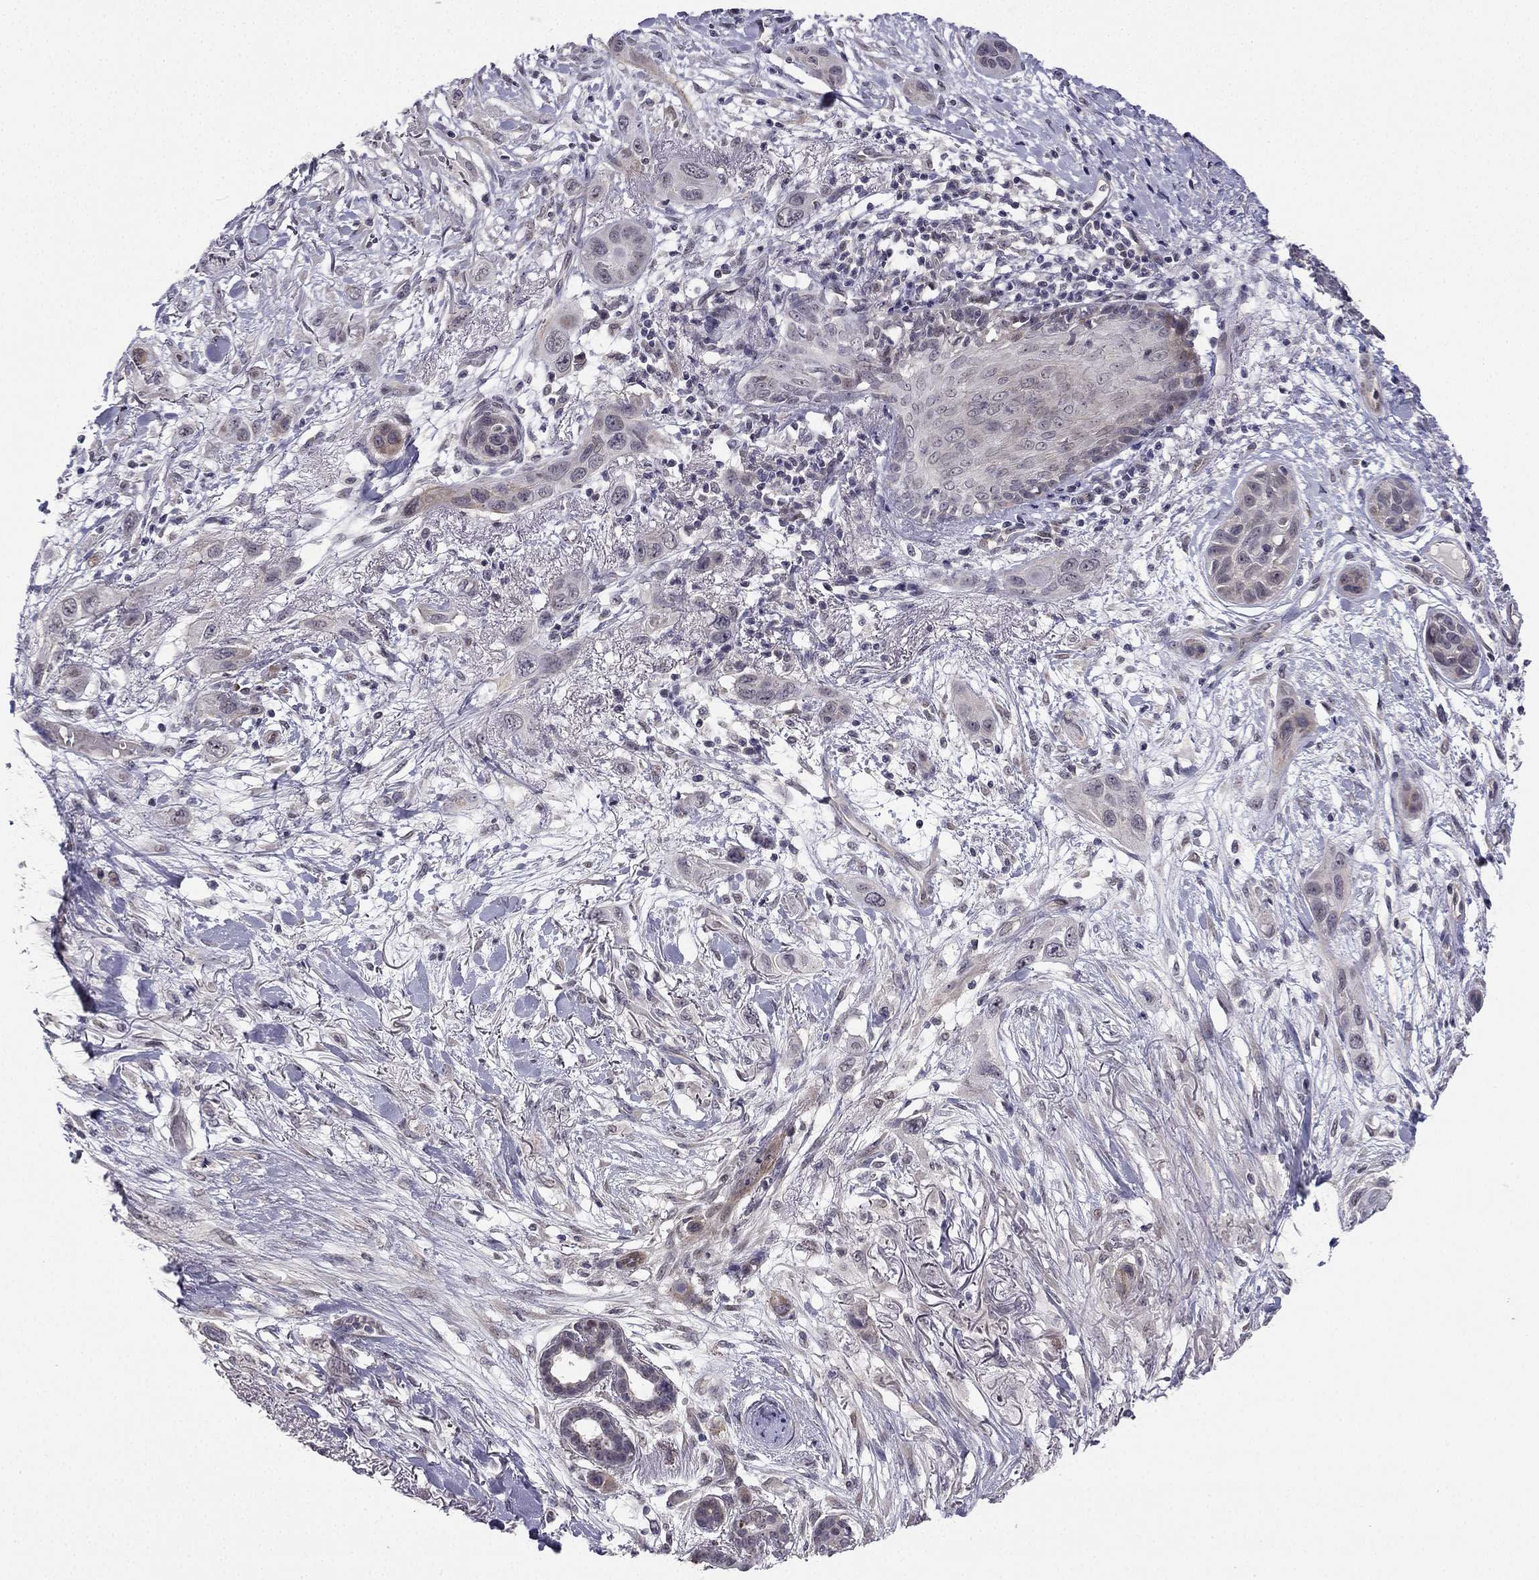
{"staining": {"intensity": "weak", "quantity": "25%-75%", "location": "cytoplasmic/membranous"}, "tissue": "skin cancer", "cell_type": "Tumor cells", "image_type": "cancer", "snomed": [{"axis": "morphology", "description": "Squamous cell carcinoma, NOS"}, {"axis": "topography", "description": "Skin"}], "caption": "DAB (3,3'-diaminobenzidine) immunohistochemical staining of human skin squamous cell carcinoma exhibits weak cytoplasmic/membranous protein positivity in about 25%-75% of tumor cells.", "gene": "CHST8", "patient": {"sex": "male", "age": 79}}